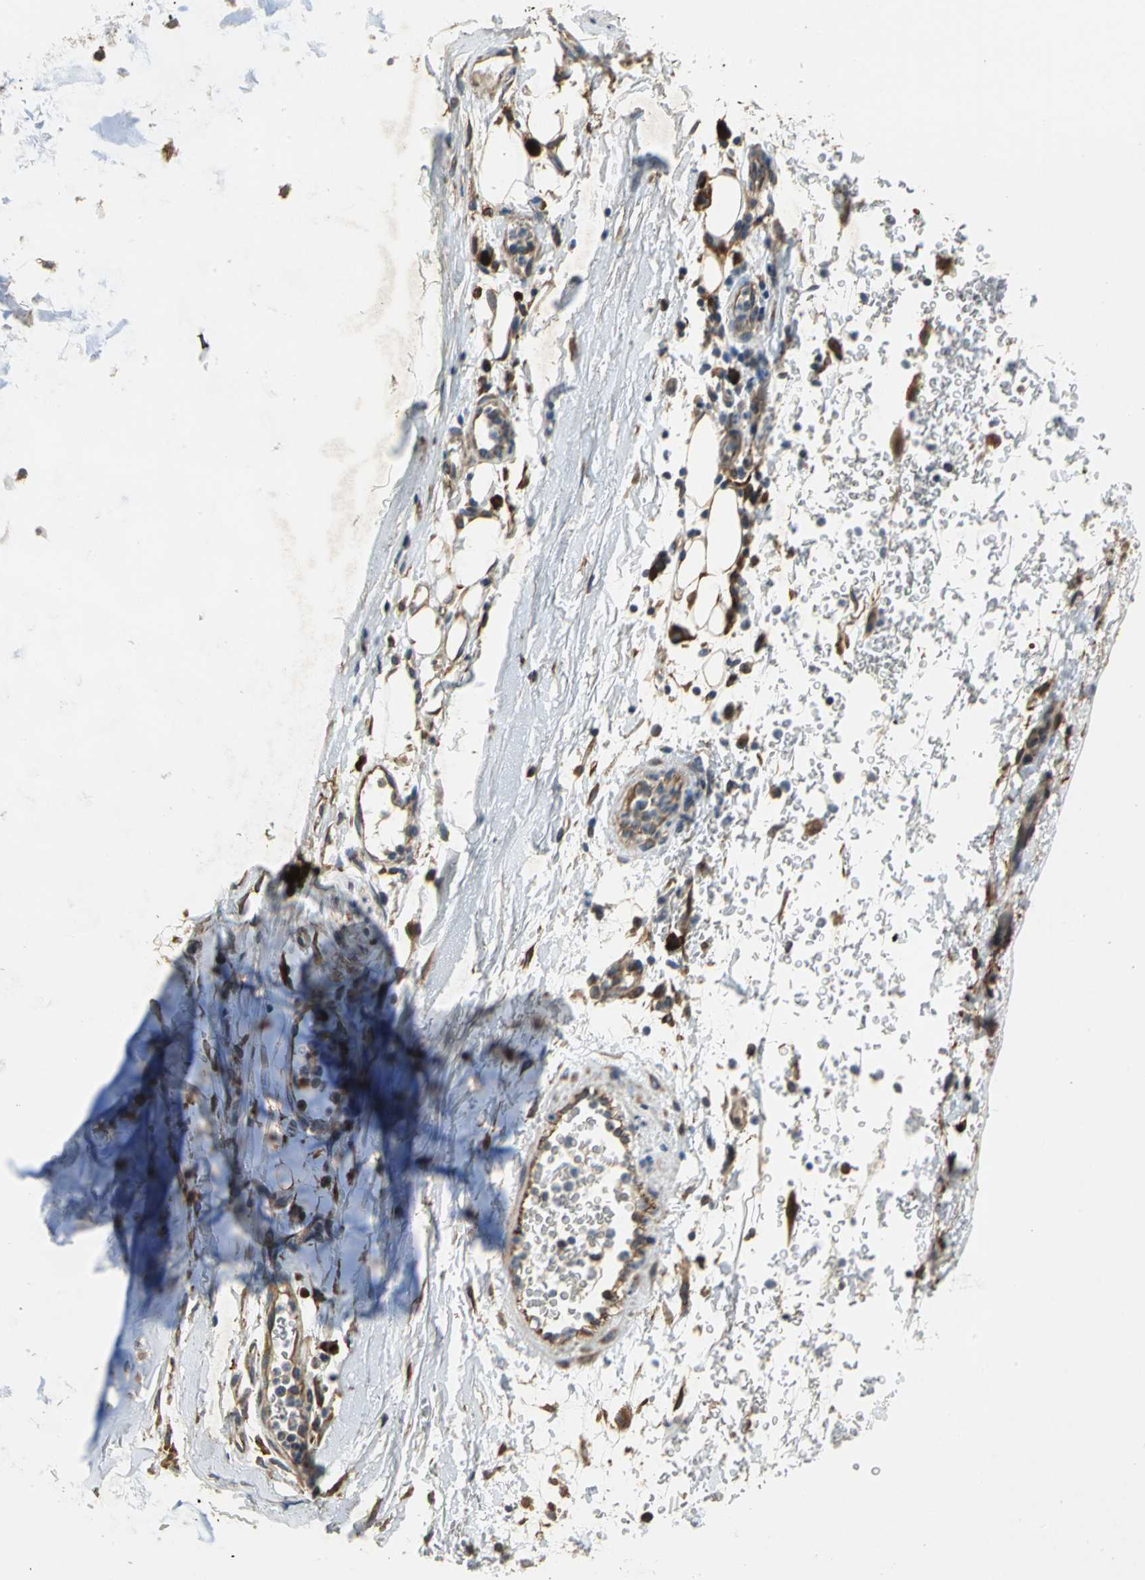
{"staining": {"intensity": "moderate", "quantity": ">75%", "location": "cytoplasmic/membranous"}, "tissue": "adipose tissue", "cell_type": "Adipocytes", "image_type": "normal", "snomed": [{"axis": "morphology", "description": "Normal tissue, NOS"}, {"axis": "topography", "description": "Cartilage tissue"}, {"axis": "topography", "description": "Bronchus"}], "caption": "An immunohistochemistry (IHC) image of unremarkable tissue is shown. Protein staining in brown labels moderate cytoplasmic/membranous positivity in adipose tissue within adipocytes. (IHC, brightfield microscopy, high magnification).", "gene": "SYVN1", "patient": {"sex": "female", "age": 73}}